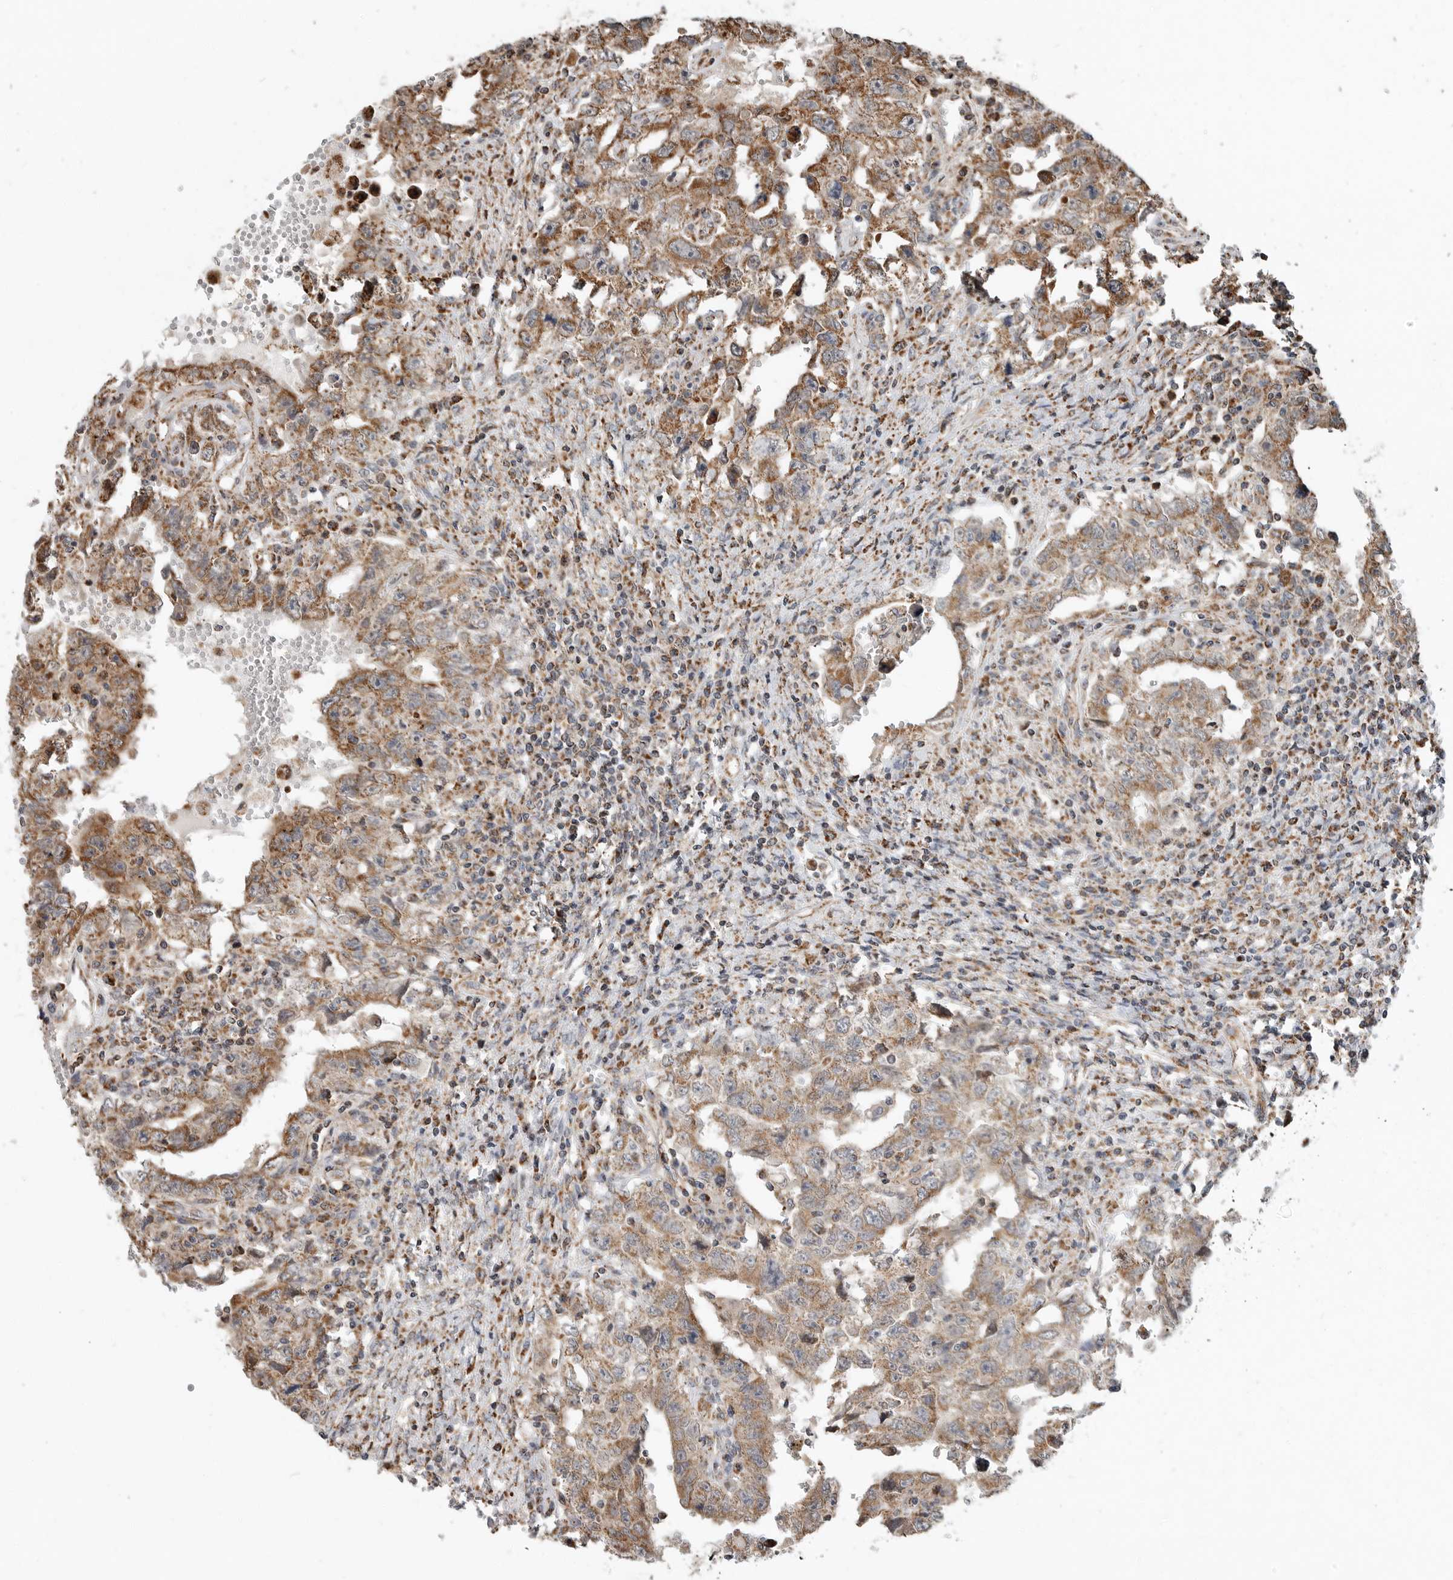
{"staining": {"intensity": "moderate", "quantity": "25%-75%", "location": "cytoplasmic/membranous"}, "tissue": "testis cancer", "cell_type": "Tumor cells", "image_type": "cancer", "snomed": [{"axis": "morphology", "description": "Carcinoma, Embryonal, NOS"}, {"axis": "topography", "description": "Testis"}], "caption": "This is a micrograph of immunohistochemistry (IHC) staining of embryonal carcinoma (testis), which shows moderate positivity in the cytoplasmic/membranous of tumor cells.", "gene": "GCNT2", "patient": {"sex": "male", "age": 26}}